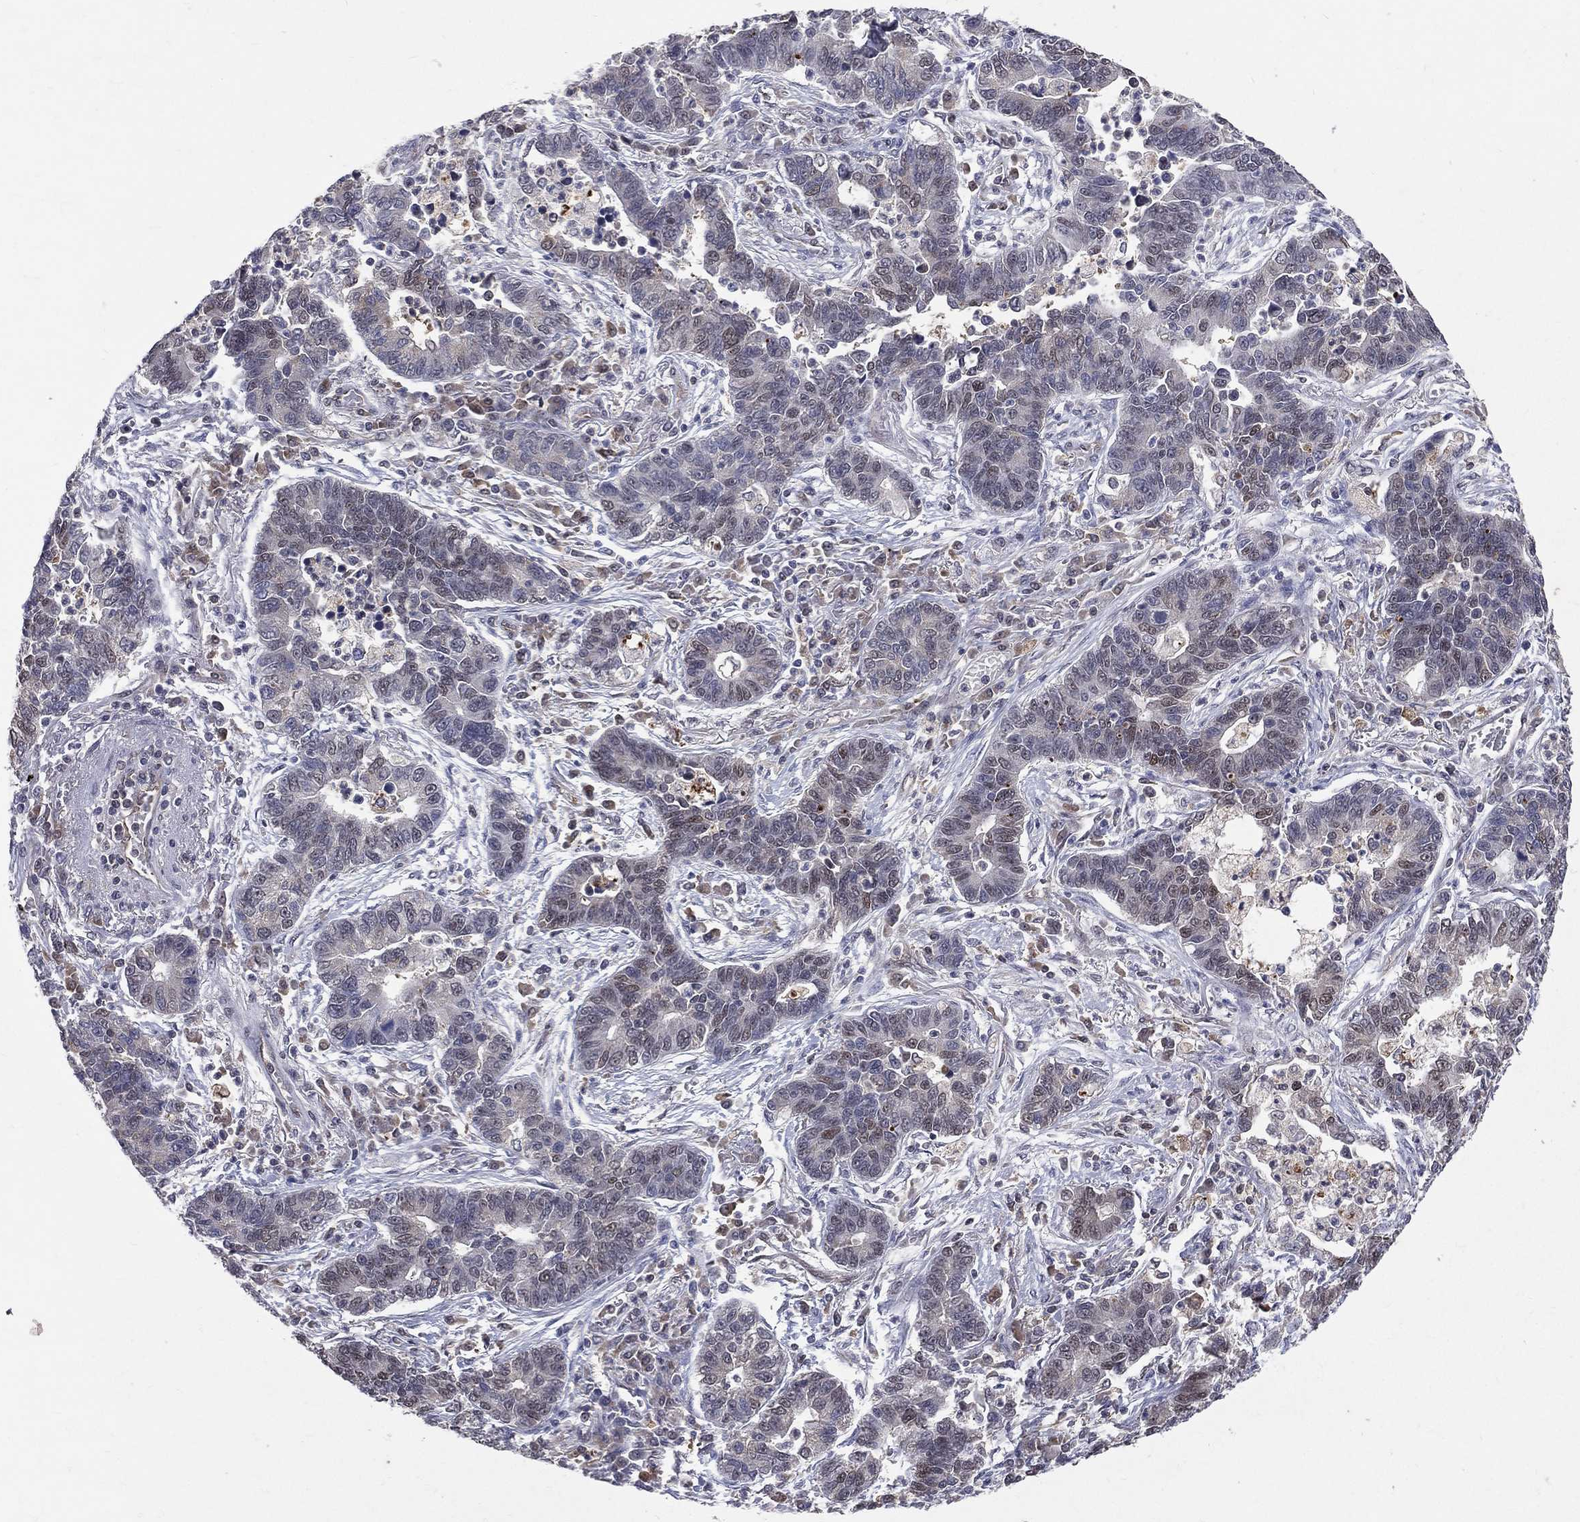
{"staining": {"intensity": "weak", "quantity": "<25%", "location": "nuclear"}, "tissue": "lung cancer", "cell_type": "Tumor cells", "image_type": "cancer", "snomed": [{"axis": "morphology", "description": "Adenocarcinoma, NOS"}, {"axis": "topography", "description": "Lung"}], "caption": "Immunohistochemistry (IHC) image of human lung cancer stained for a protein (brown), which shows no staining in tumor cells.", "gene": "GMPR2", "patient": {"sex": "female", "age": 57}}